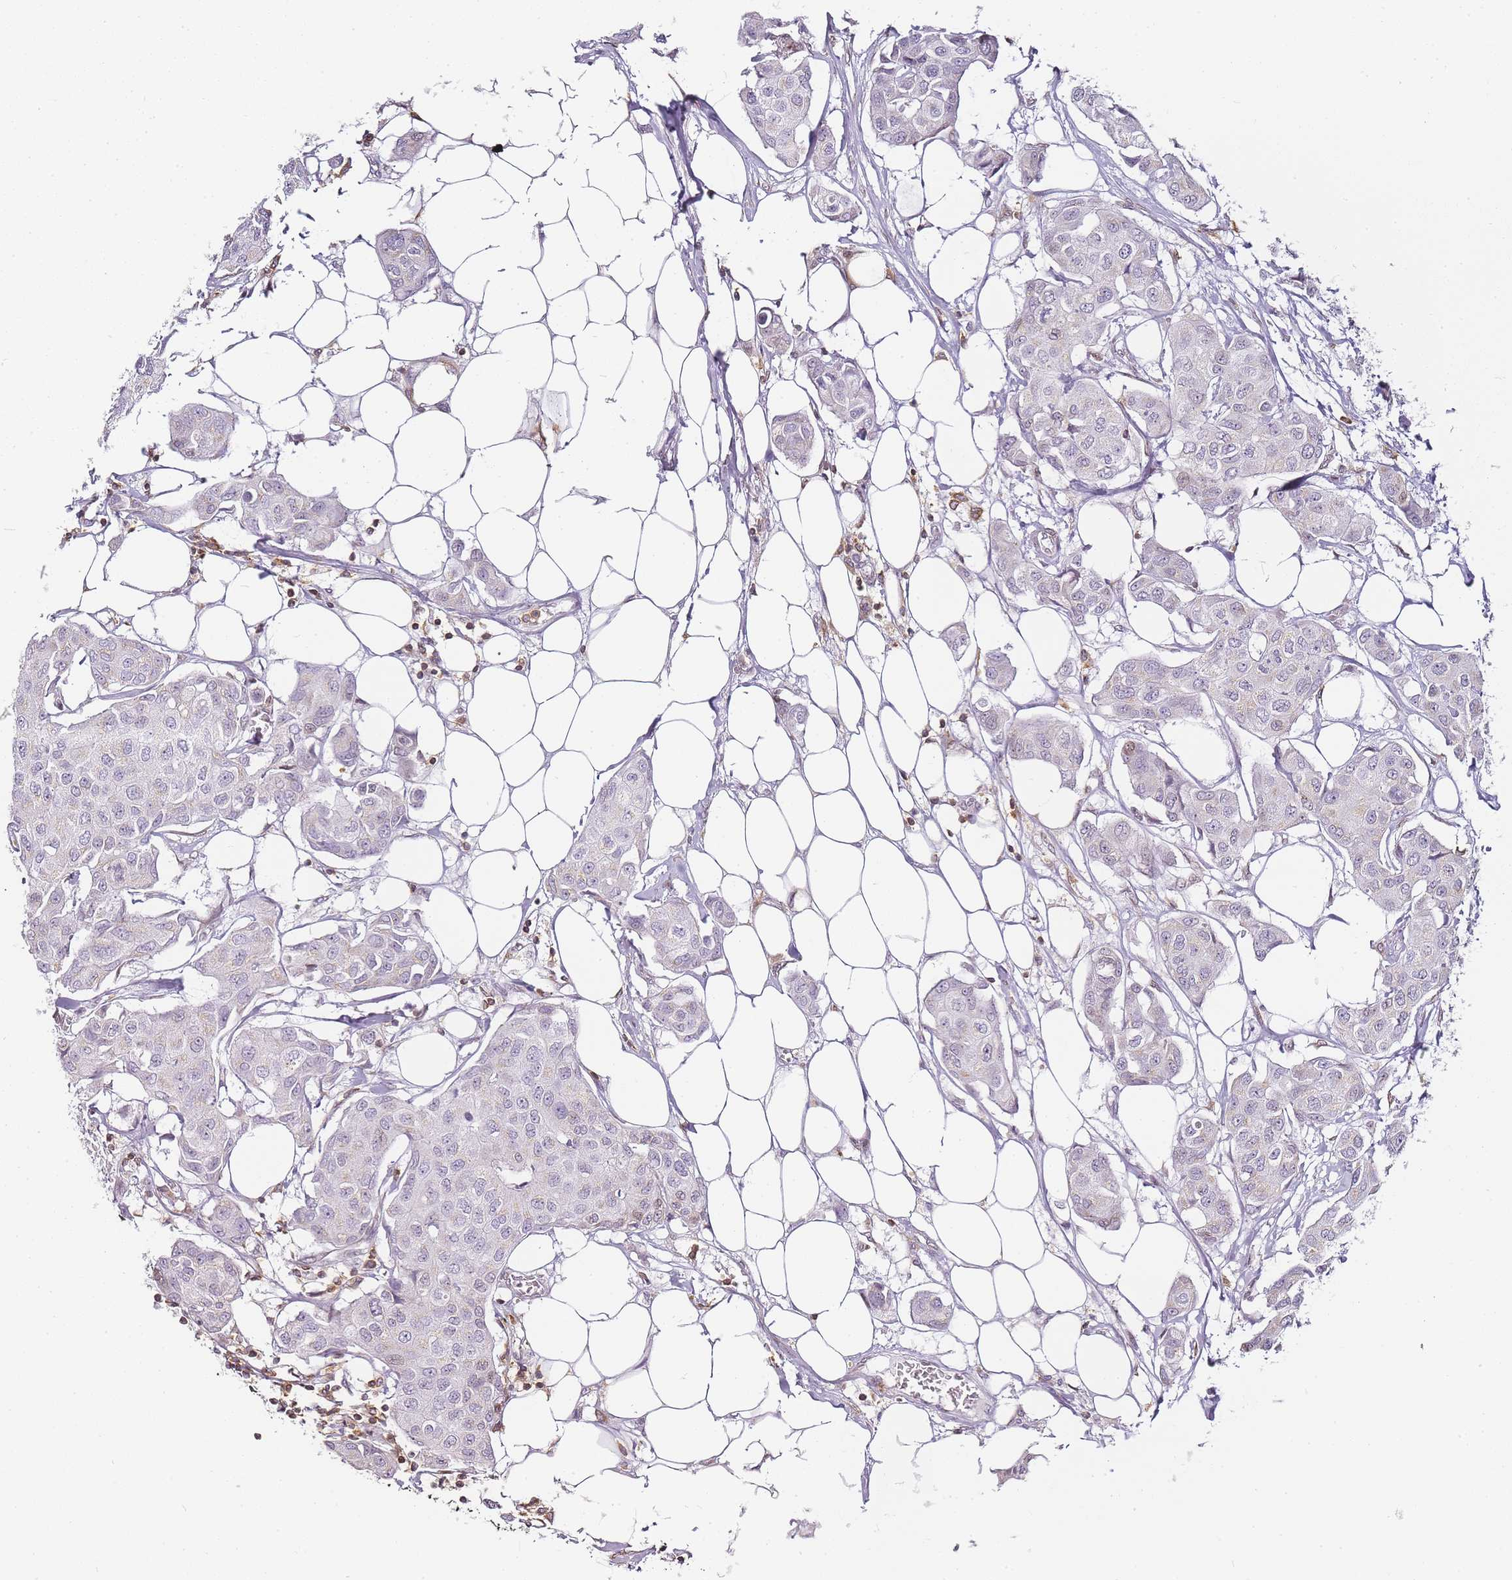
{"staining": {"intensity": "negative", "quantity": "none", "location": "none"}, "tissue": "breast cancer", "cell_type": "Tumor cells", "image_type": "cancer", "snomed": [{"axis": "morphology", "description": "Duct carcinoma"}, {"axis": "topography", "description": "Breast"}, {"axis": "topography", "description": "Lymph node"}], "caption": "Tumor cells show no significant expression in breast cancer.", "gene": "JAKMIP1", "patient": {"sex": "female", "age": 80}}